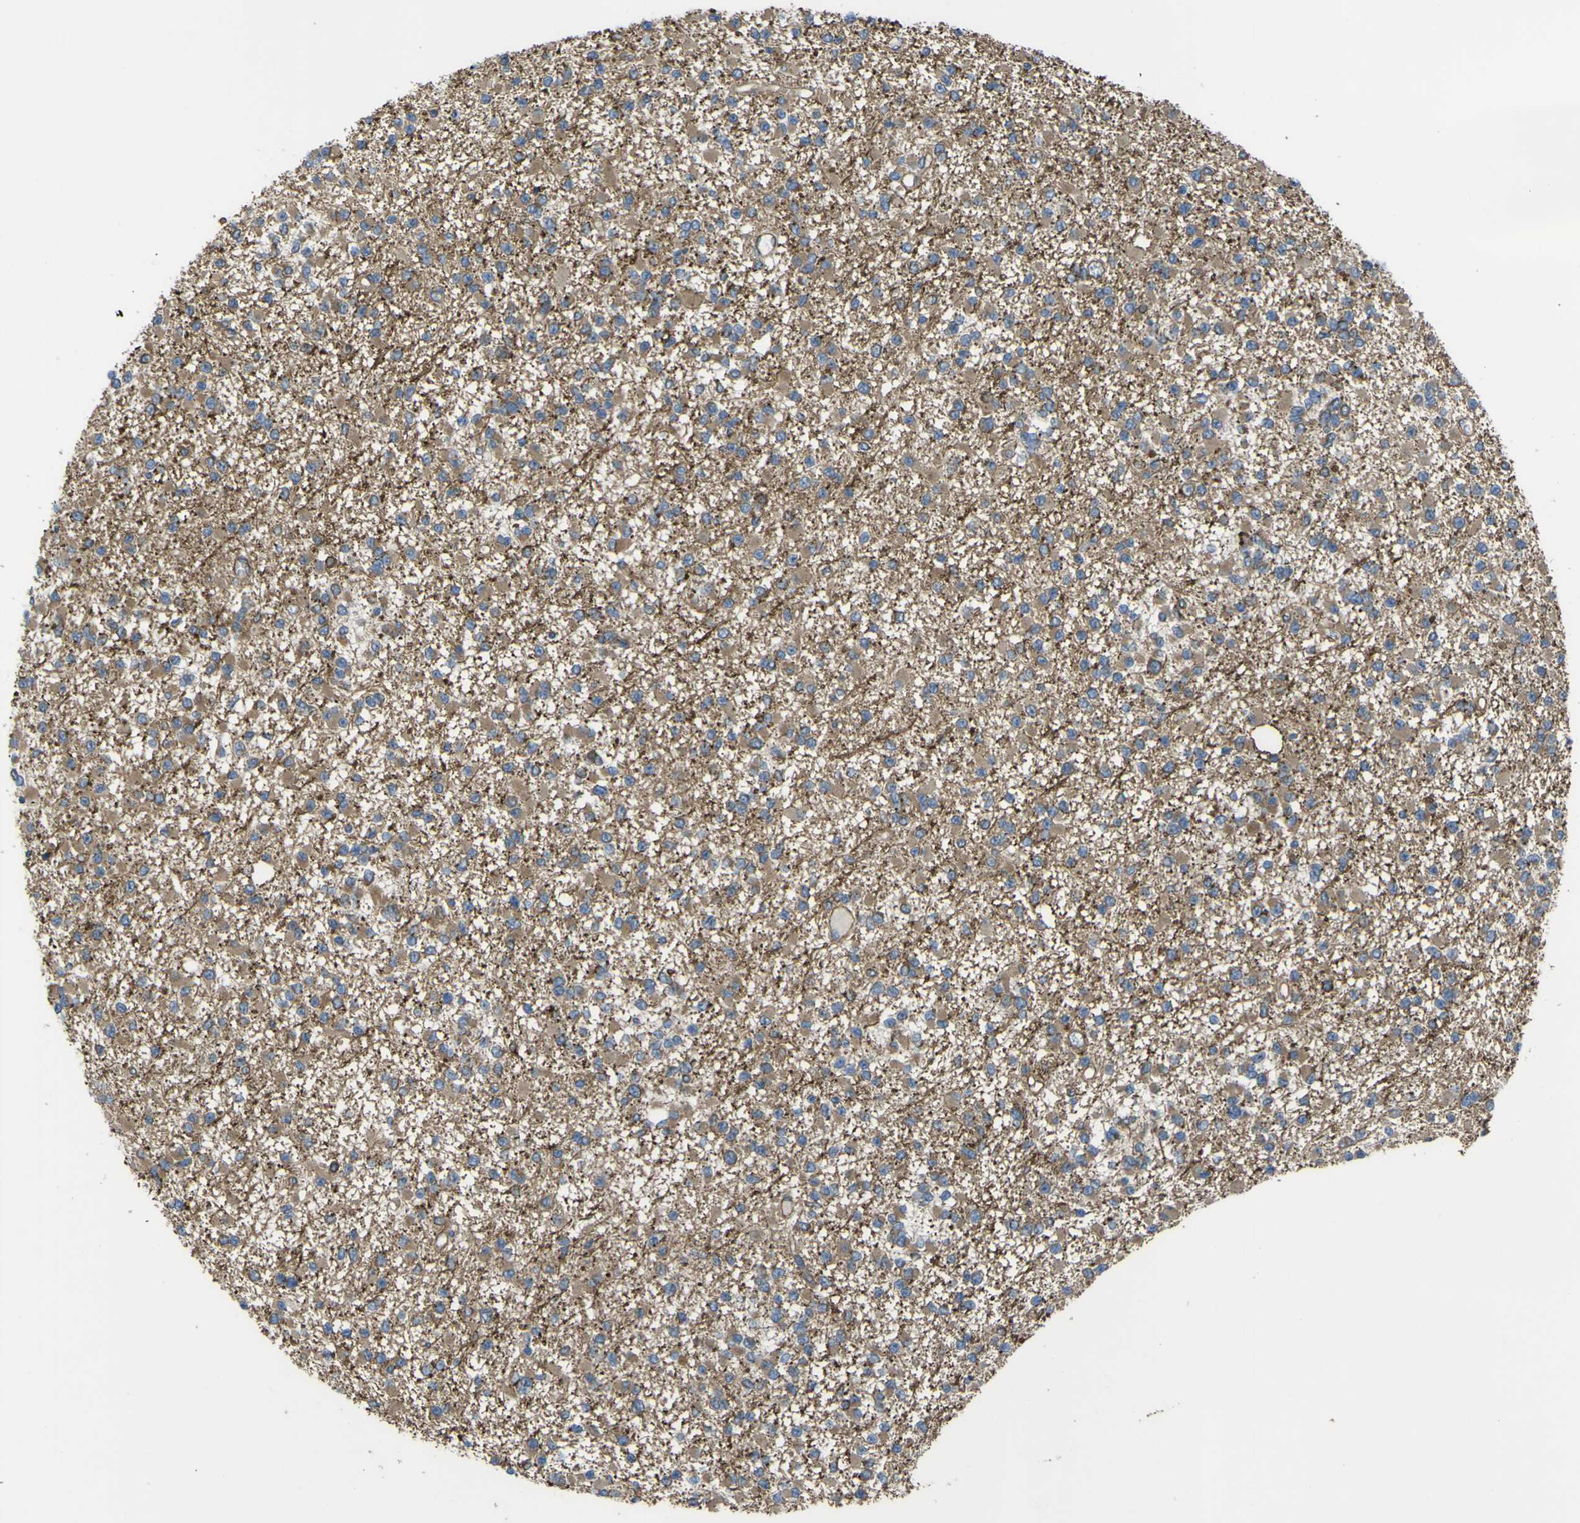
{"staining": {"intensity": "weak", "quantity": ">75%", "location": "cytoplasmic/membranous"}, "tissue": "glioma", "cell_type": "Tumor cells", "image_type": "cancer", "snomed": [{"axis": "morphology", "description": "Glioma, malignant, Low grade"}, {"axis": "topography", "description": "Brain"}], "caption": "Tumor cells display low levels of weak cytoplasmic/membranous staining in approximately >75% of cells in human malignant low-grade glioma.", "gene": "FBXO30", "patient": {"sex": "female", "age": 22}}